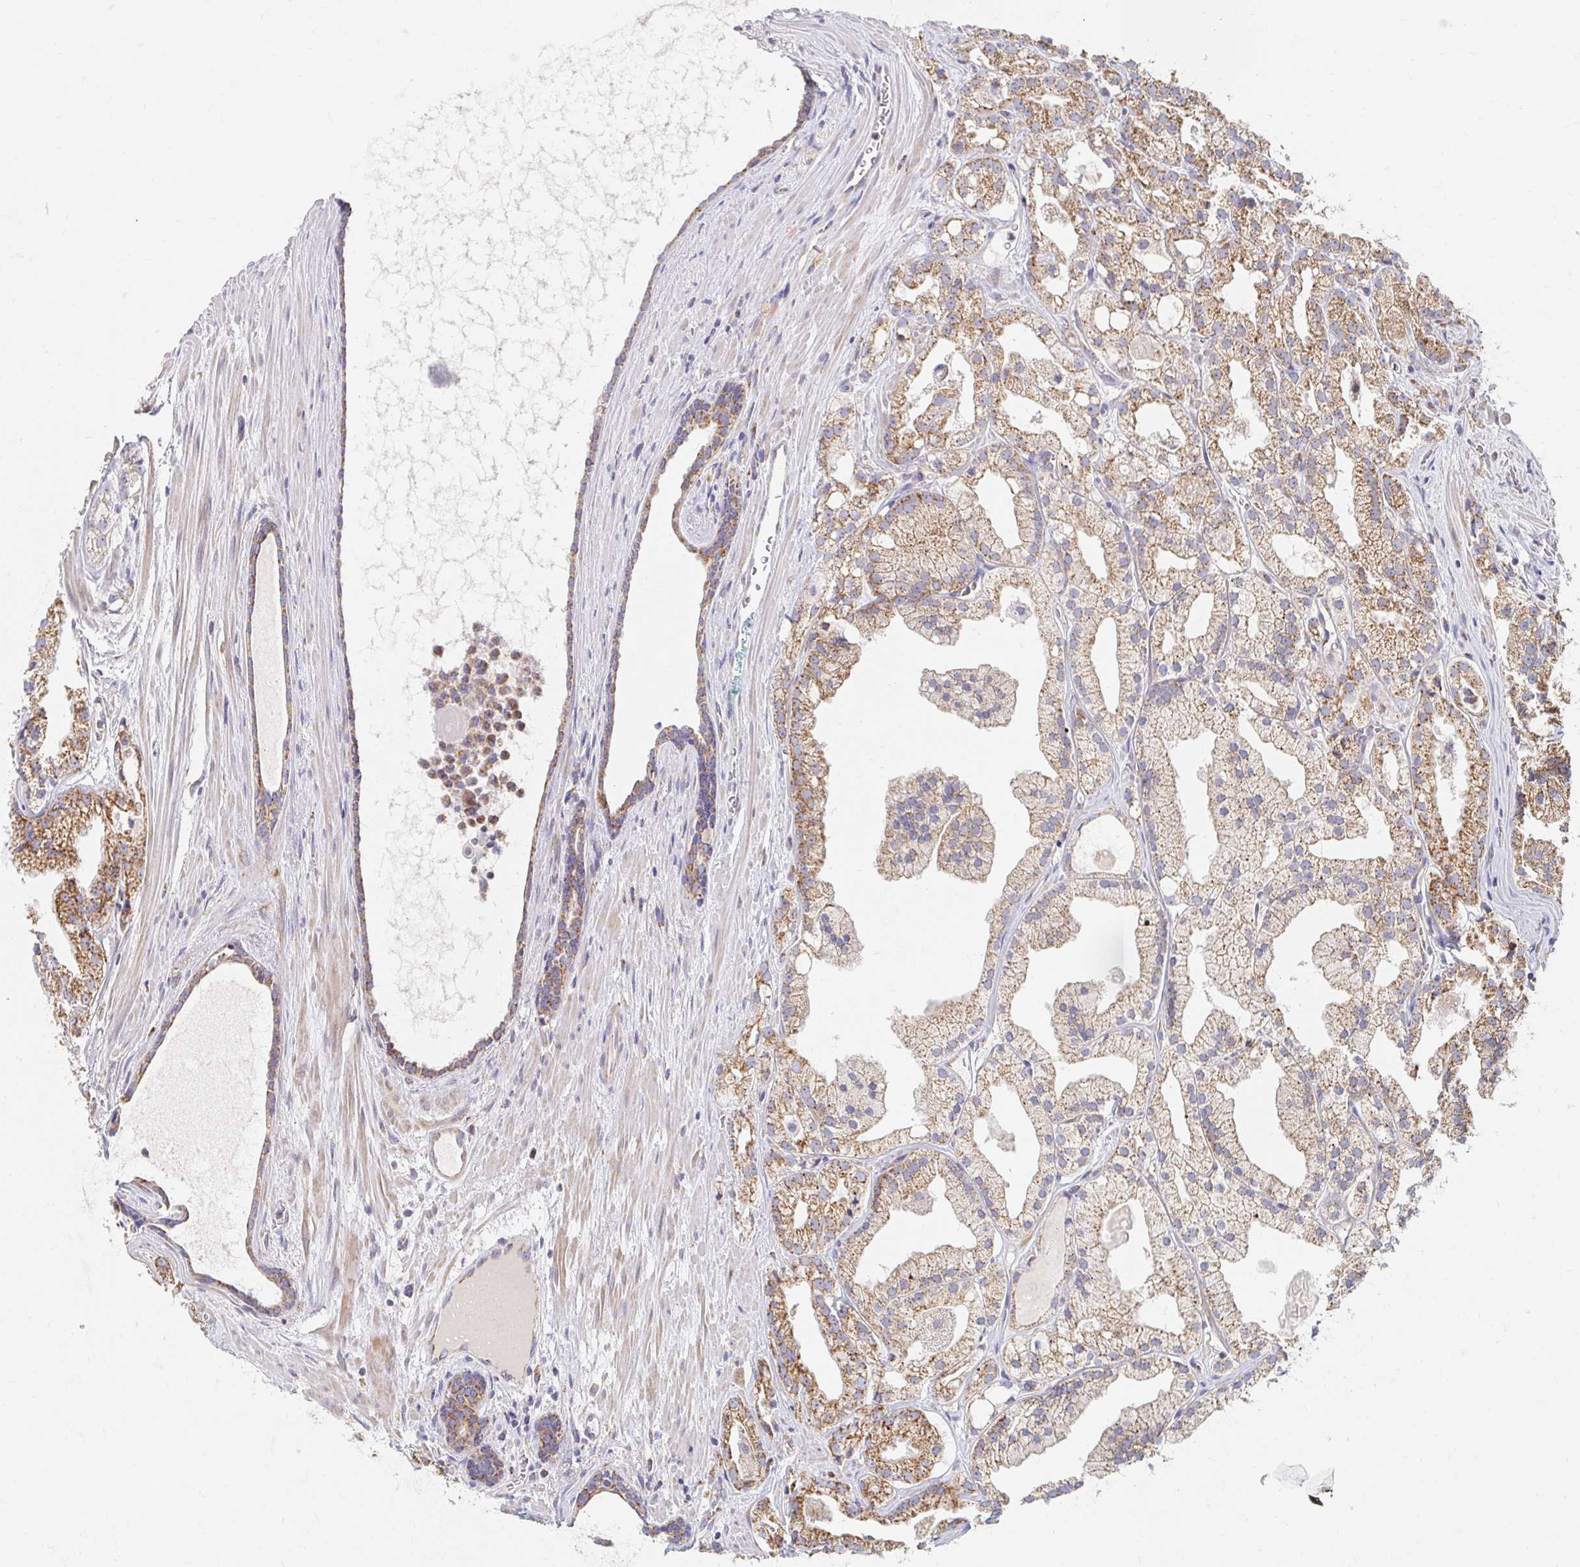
{"staining": {"intensity": "strong", "quantity": ">75%", "location": "cytoplasmic/membranous"}, "tissue": "prostate cancer", "cell_type": "Tumor cells", "image_type": "cancer", "snomed": [{"axis": "morphology", "description": "Adenocarcinoma, High grade"}, {"axis": "topography", "description": "Prostate"}], "caption": "About >75% of tumor cells in human prostate cancer (adenocarcinoma (high-grade)) demonstrate strong cytoplasmic/membranous protein staining as visualized by brown immunohistochemical staining.", "gene": "MAVS", "patient": {"sex": "male", "age": 68}}